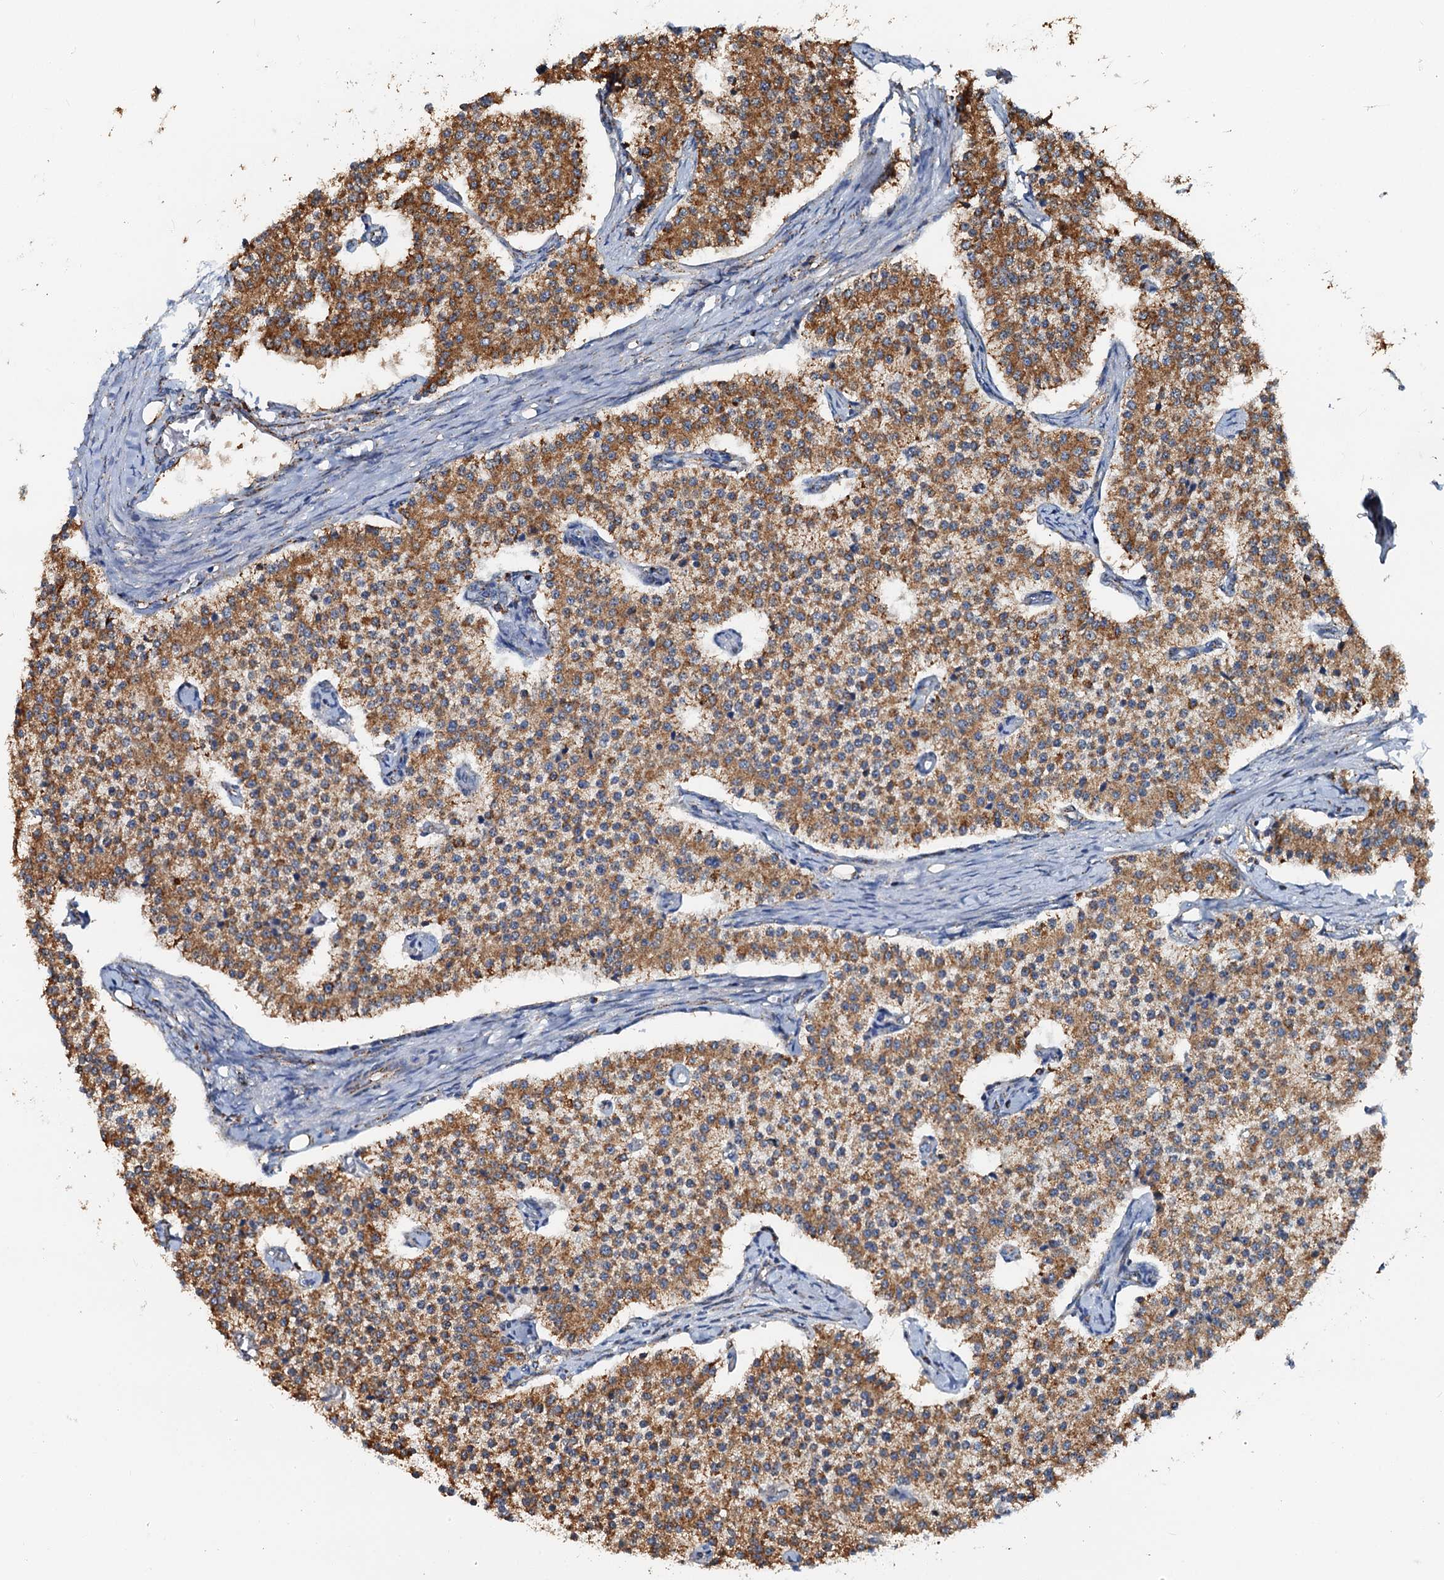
{"staining": {"intensity": "moderate", "quantity": ">75%", "location": "cytoplasmic/membranous"}, "tissue": "carcinoid", "cell_type": "Tumor cells", "image_type": "cancer", "snomed": [{"axis": "morphology", "description": "Carcinoid, malignant, NOS"}, {"axis": "topography", "description": "Colon"}], "caption": "Moderate cytoplasmic/membranous protein staining is identified in about >75% of tumor cells in malignant carcinoid.", "gene": "AAGAB", "patient": {"sex": "female", "age": 52}}